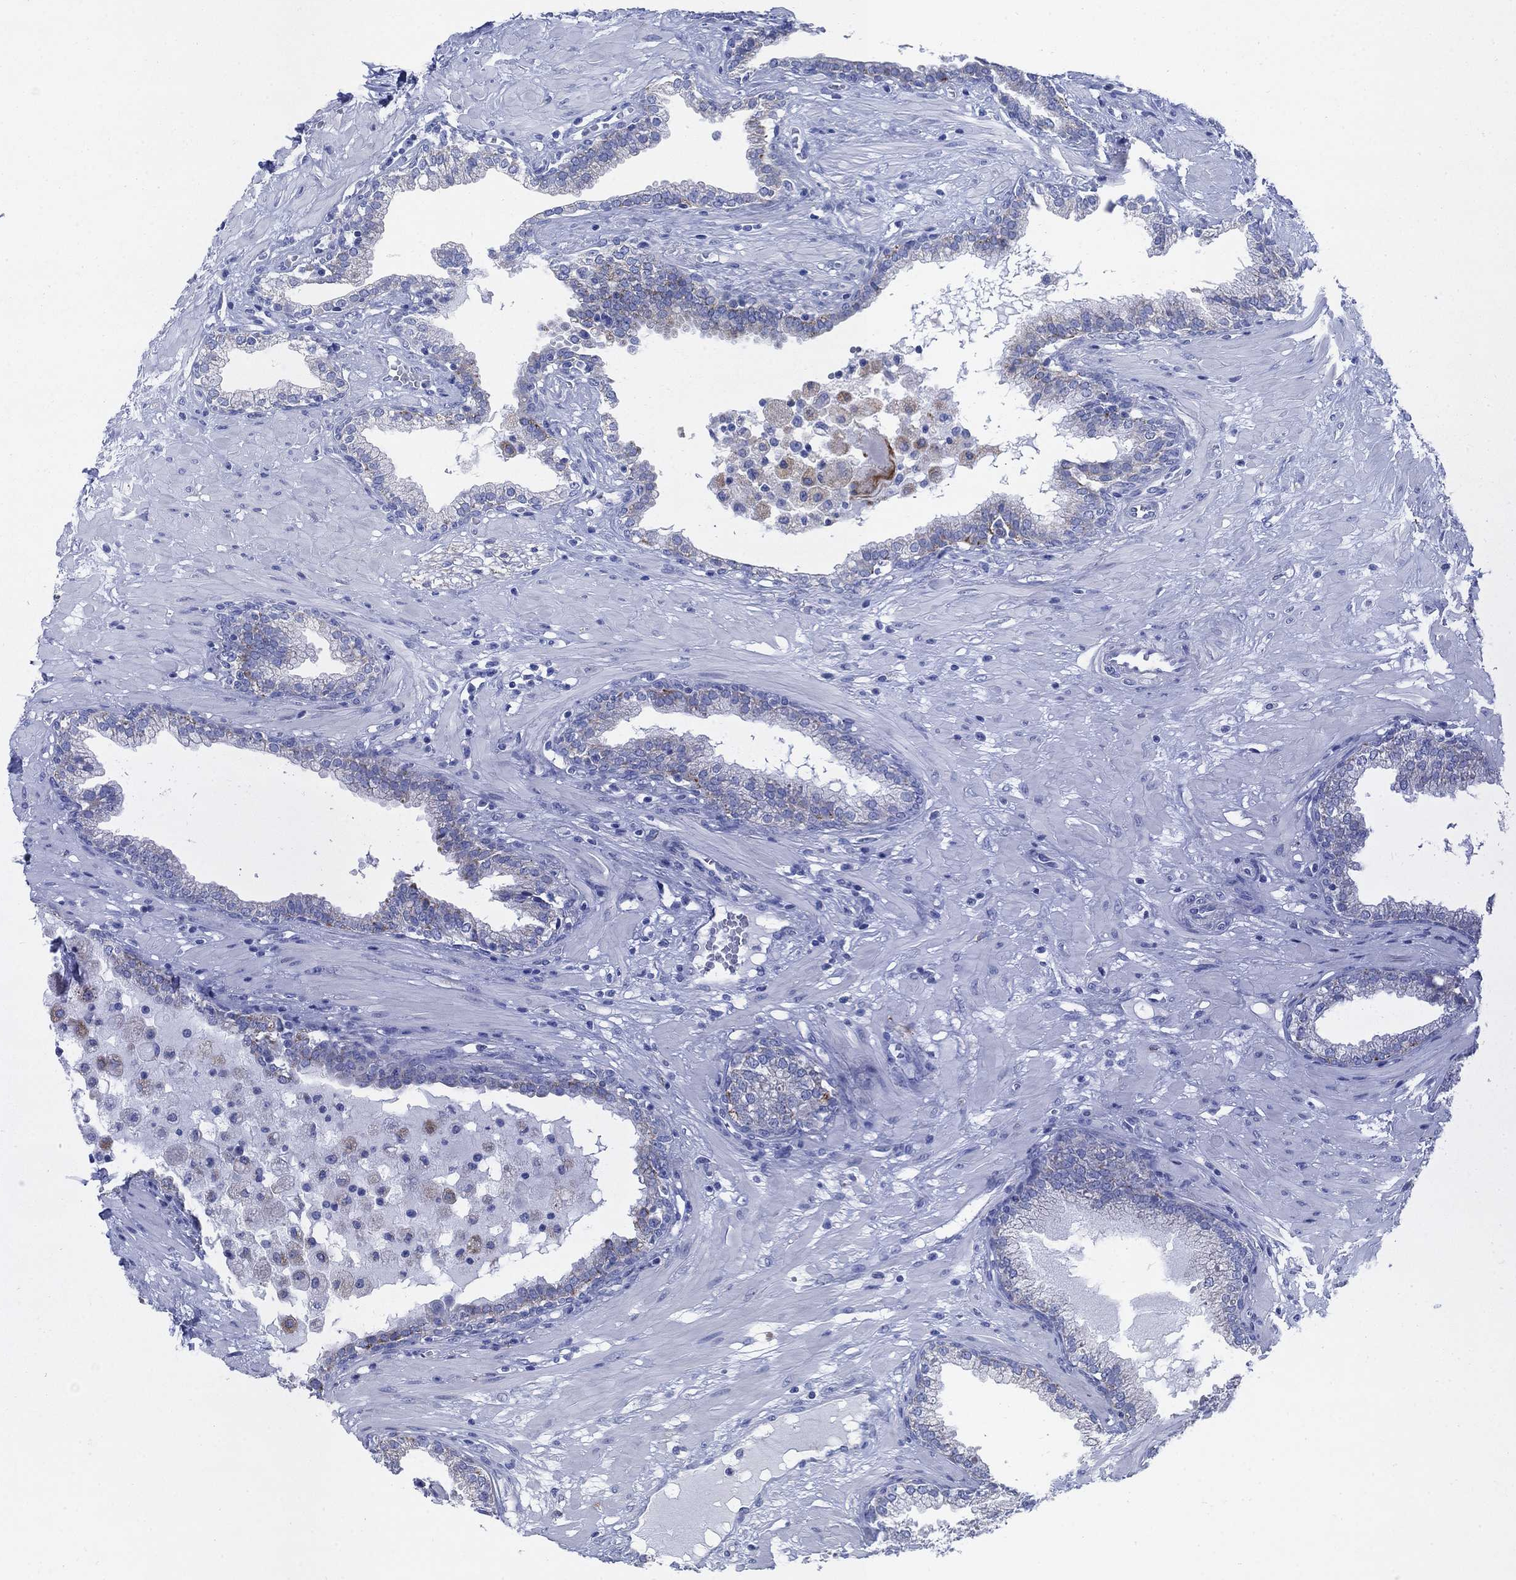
{"staining": {"intensity": "negative", "quantity": "none", "location": "none"}, "tissue": "prostate", "cell_type": "Glandular cells", "image_type": "normal", "snomed": [{"axis": "morphology", "description": "Normal tissue, NOS"}, {"axis": "topography", "description": "Prostate"}], "caption": "Benign prostate was stained to show a protein in brown. There is no significant expression in glandular cells. (Immunohistochemistry, brightfield microscopy, high magnification).", "gene": "SCCPDH", "patient": {"sex": "male", "age": 64}}